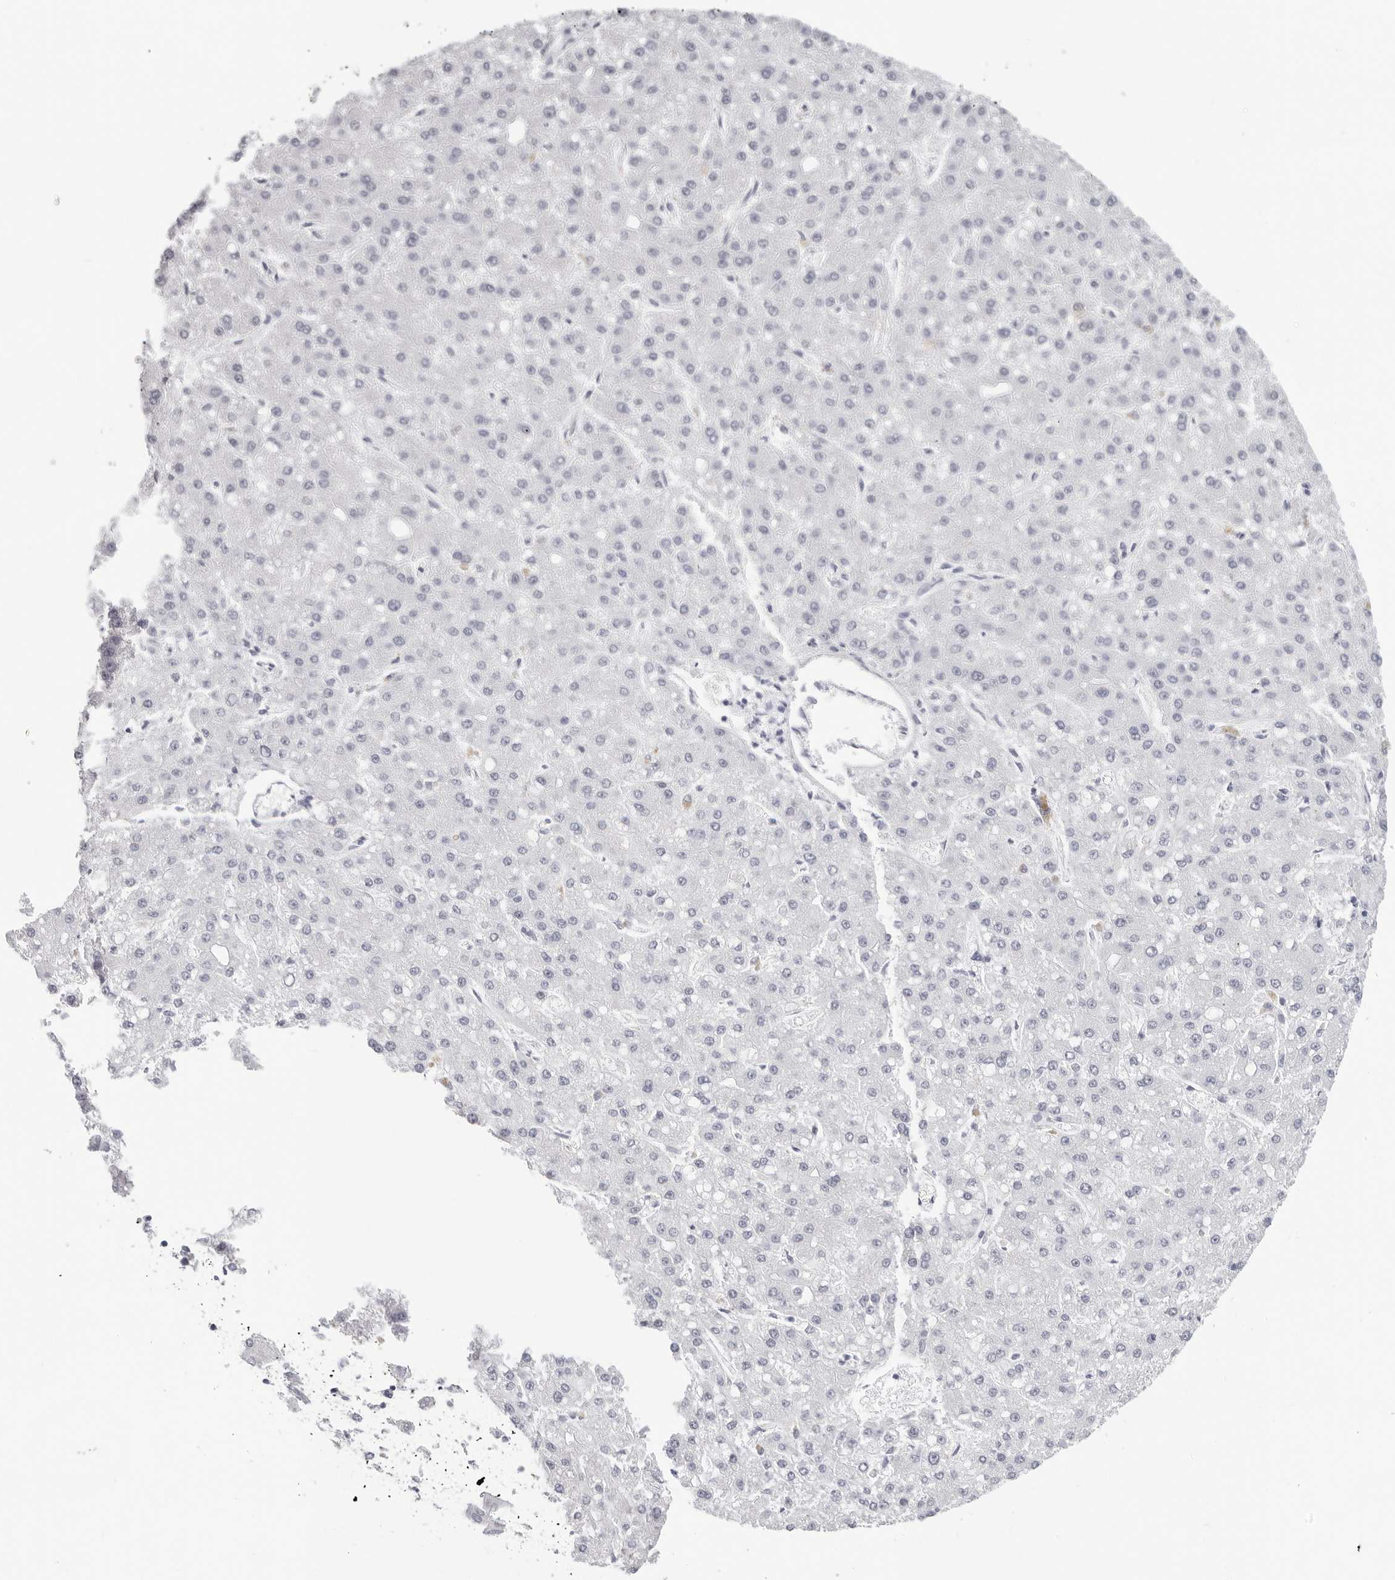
{"staining": {"intensity": "negative", "quantity": "none", "location": "none"}, "tissue": "liver cancer", "cell_type": "Tumor cells", "image_type": "cancer", "snomed": [{"axis": "morphology", "description": "Carcinoma, Hepatocellular, NOS"}, {"axis": "topography", "description": "Liver"}], "caption": "Human liver cancer (hepatocellular carcinoma) stained for a protein using immunohistochemistry shows no staining in tumor cells.", "gene": "CST5", "patient": {"sex": "male", "age": 67}}